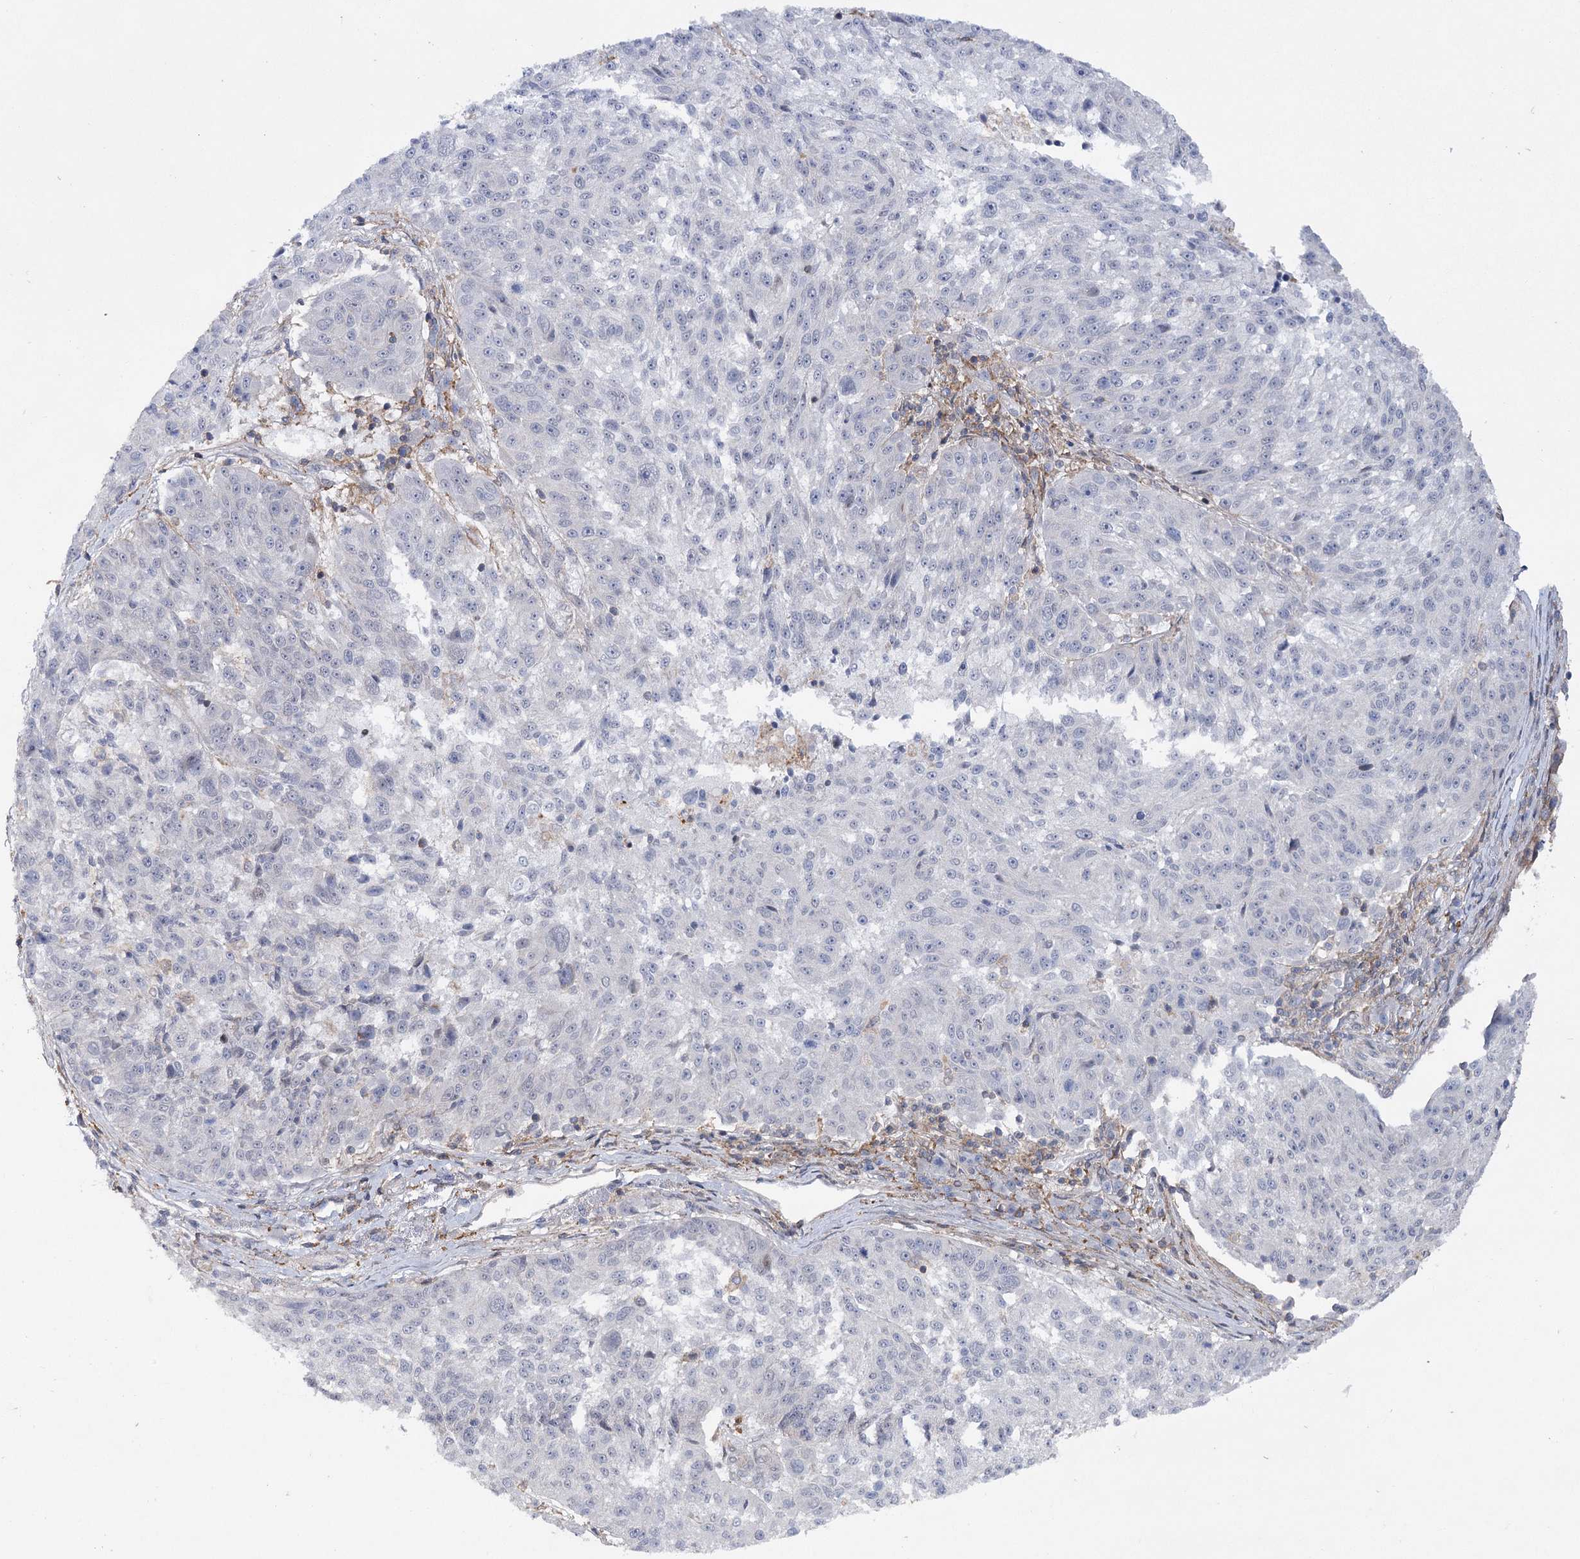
{"staining": {"intensity": "negative", "quantity": "none", "location": "none"}, "tissue": "melanoma", "cell_type": "Tumor cells", "image_type": "cancer", "snomed": [{"axis": "morphology", "description": "Malignant melanoma, NOS"}, {"axis": "topography", "description": "Skin"}], "caption": "Immunohistochemical staining of melanoma exhibits no significant expression in tumor cells.", "gene": "OBSL1", "patient": {"sex": "male", "age": 53}}